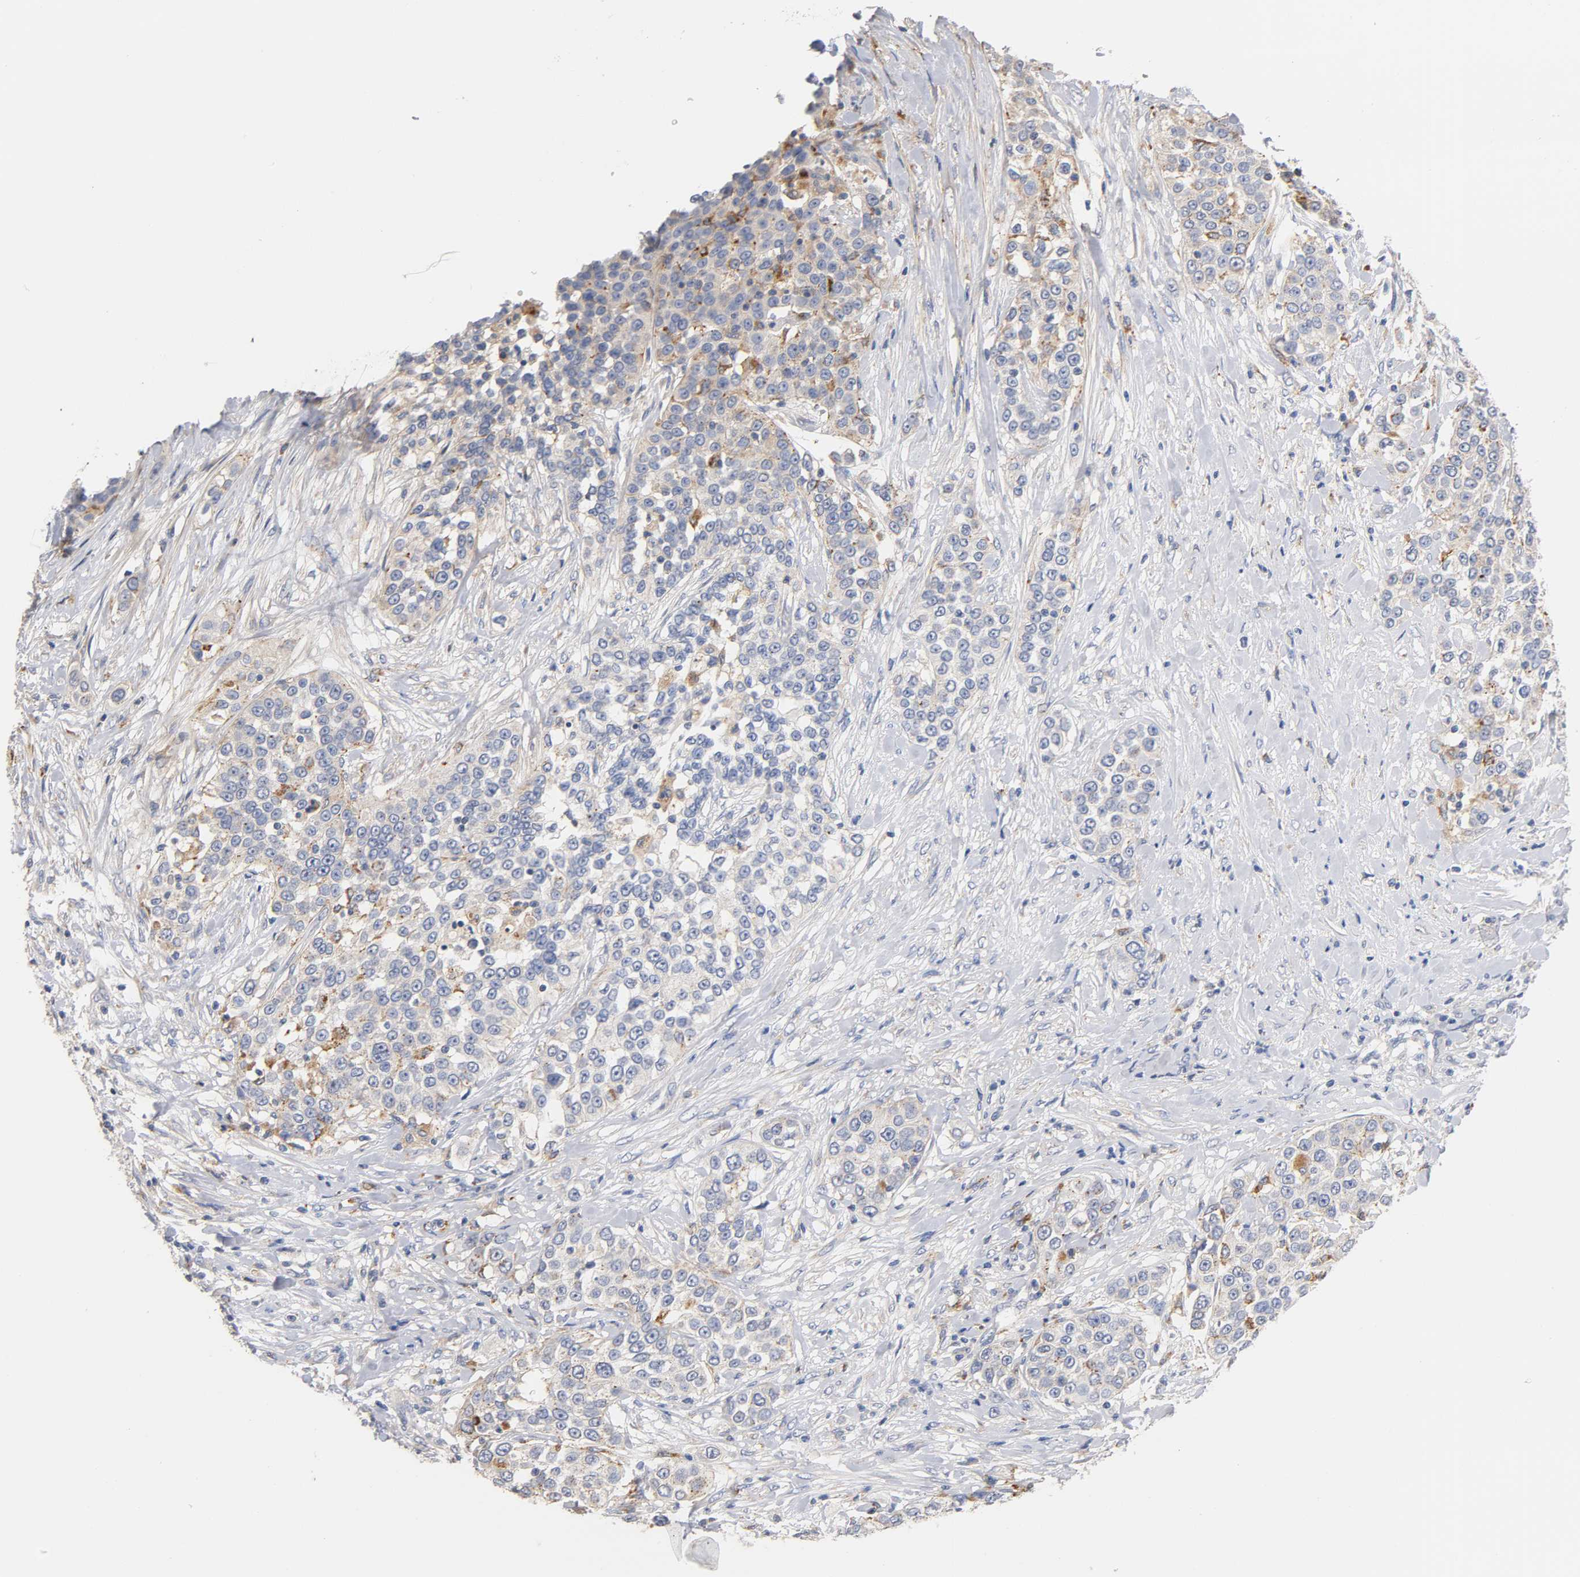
{"staining": {"intensity": "negative", "quantity": "none", "location": "none"}, "tissue": "urothelial cancer", "cell_type": "Tumor cells", "image_type": "cancer", "snomed": [{"axis": "morphology", "description": "Urothelial carcinoma, High grade"}, {"axis": "topography", "description": "Urinary bladder"}], "caption": "Urothelial cancer was stained to show a protein in brown. There is no significant staining in tumor cells.", "gene": "SEMA5A", "patient": {"sex": "female", "age": 80}}